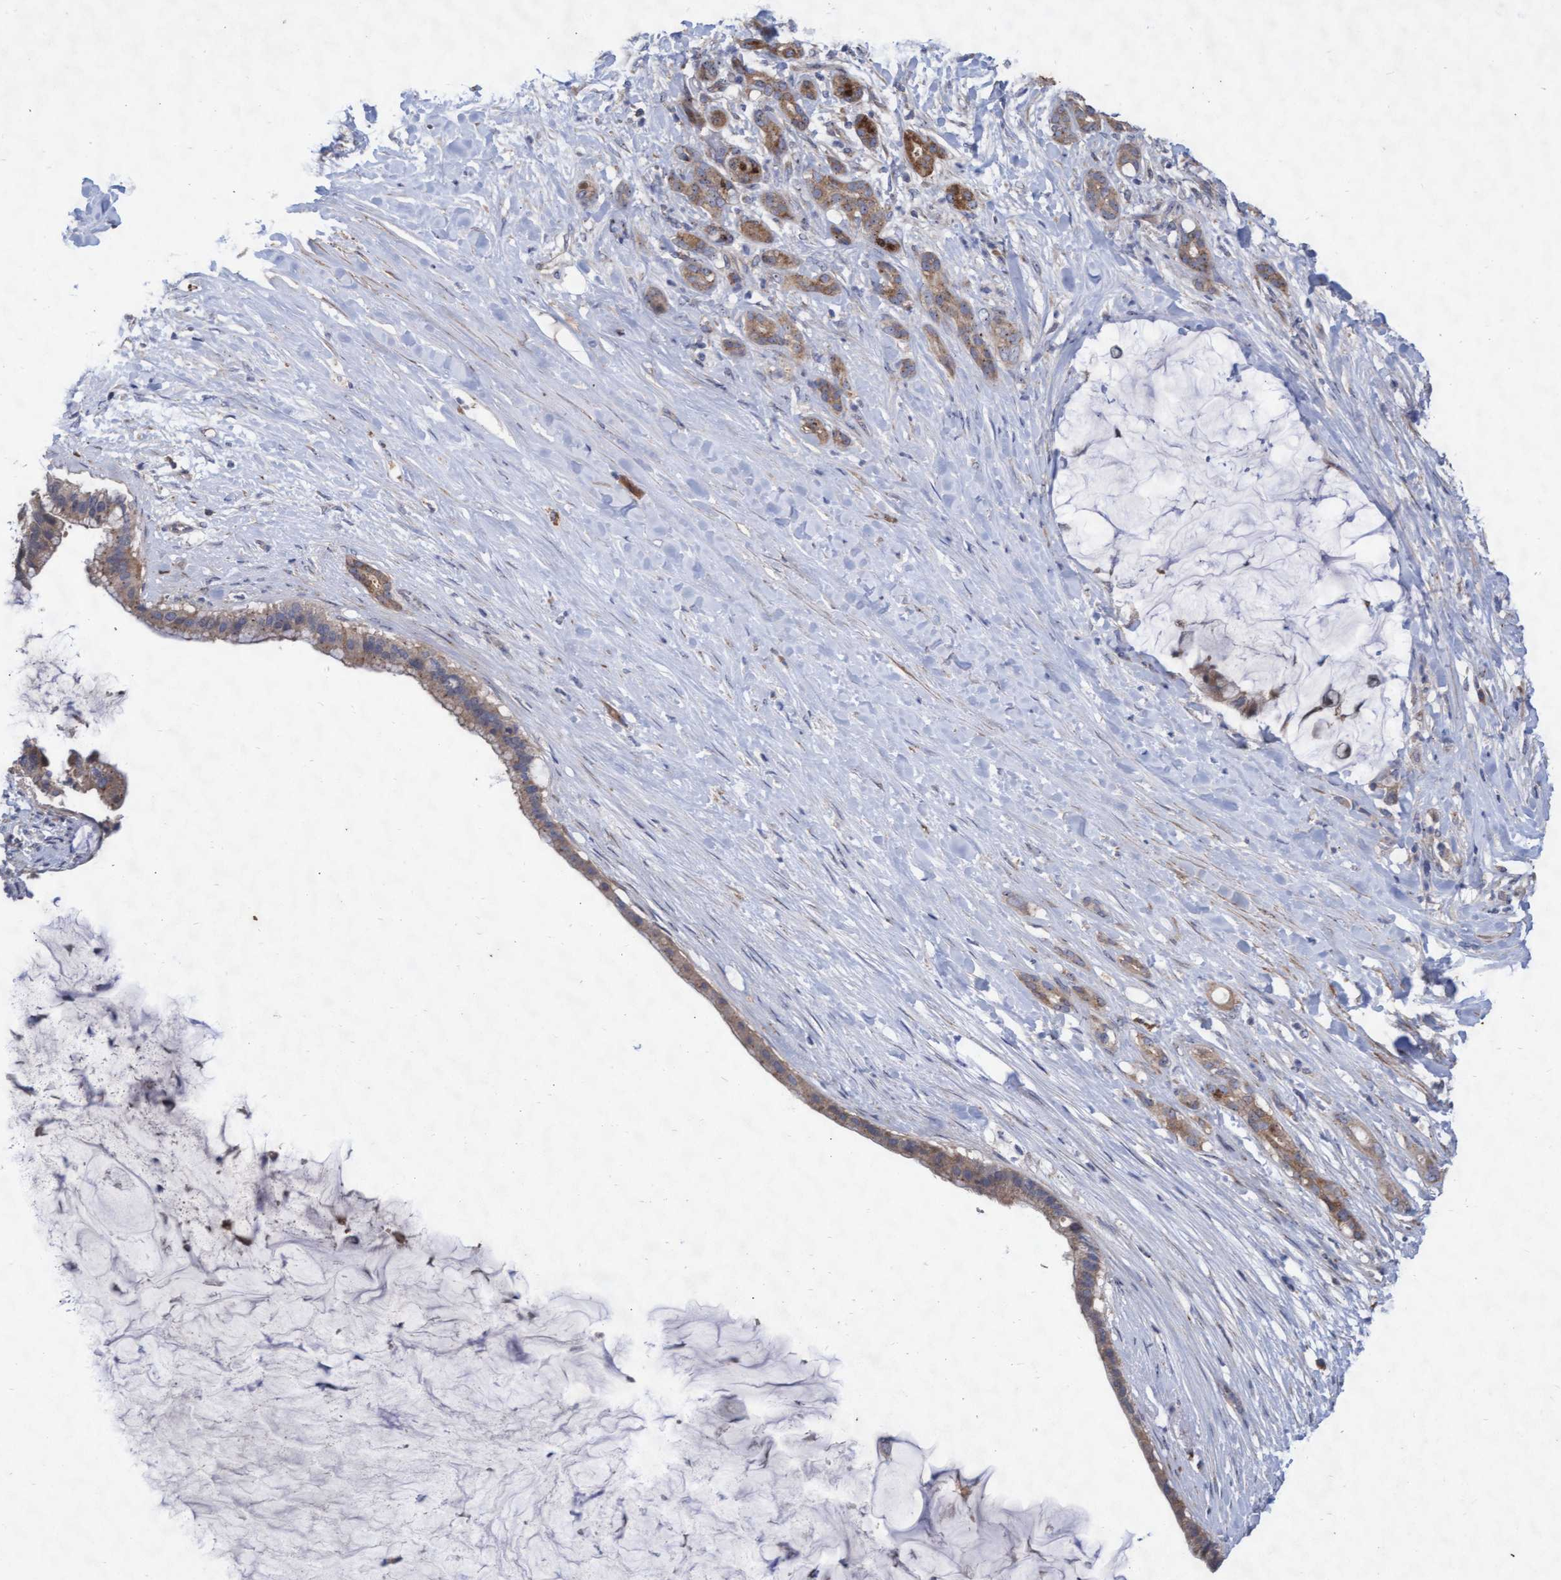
{"staining": {"intensity": "weak", "quantity": ">75%", "location": "cytoplasmic/membranous"}, "tissue": "pancreatic cancer", "cell_type": "Tumor cells", "image_type": "cancer", "snomed": [{"axis": "morphology", "description": "Adenocarcinoma, NOS"}, {"axis": "topography", "description": "Pancreas"}], "caption": "This photomicrograph reveals immunohistochemistry staining of human pancreatic cancer (adenocarcinoma), with low weak cytoplasmic/membranous expression in approximately >75% of tumor cells.", "gene": "ABCF2", "patient": {"sex": "male", "age": 41}}